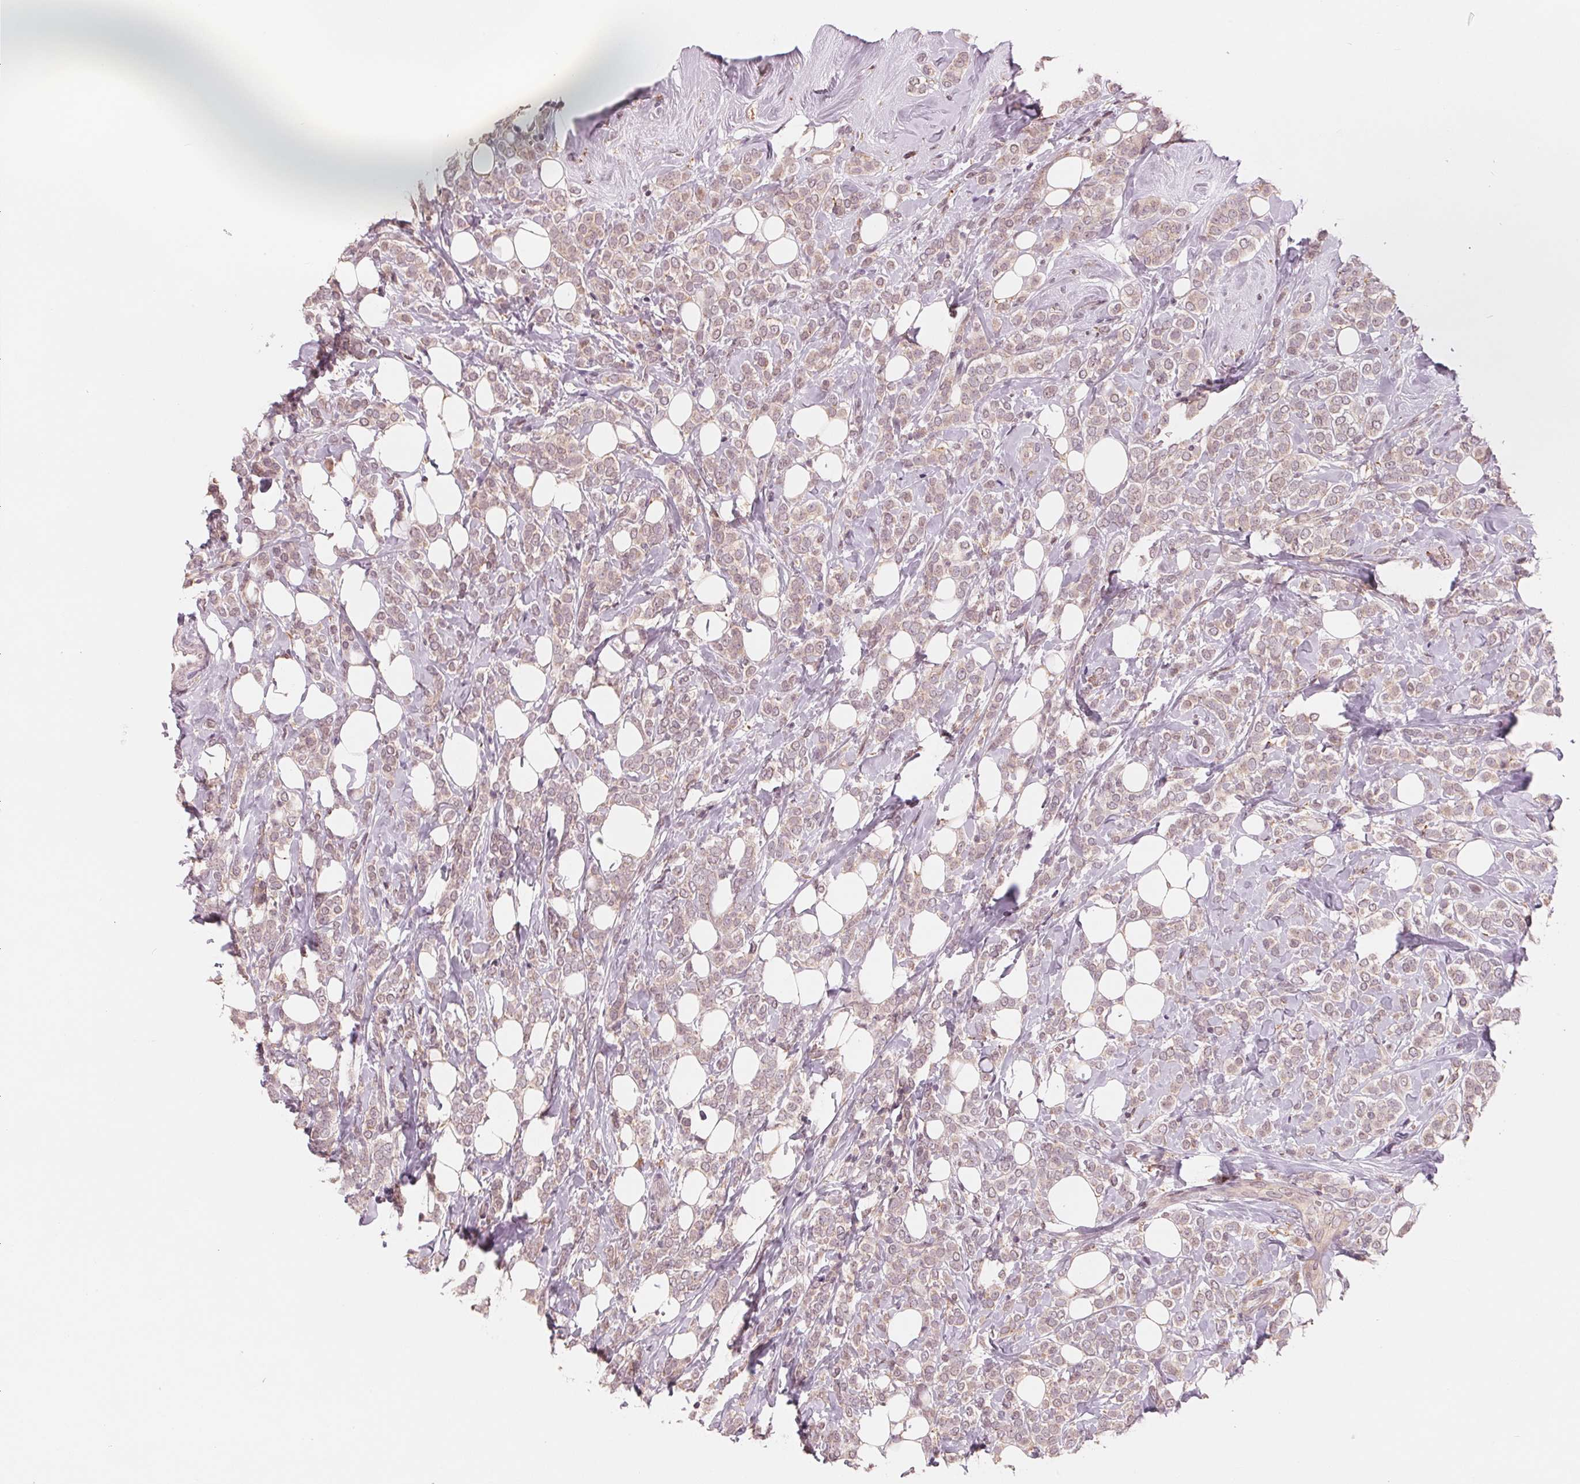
{"staining": {"intensity": "weak", "quantity": "<25%", "location": "cytoplasmic/membranous"}, "tissue": "breast cancer", "cell_type": "Tumor cells", "image_type": "cancer", "snomed": [{"axis": "morphology", "description": "Lobular carcinoma"}, {"axis": "topography", "description": "Breast"}], "caption": "IHC image of breast cancer stained for a protein (brown), which reveals no staining in tumor cells.", "gene": "IL9R", "patient": {"sex": "female", "age": 49}}